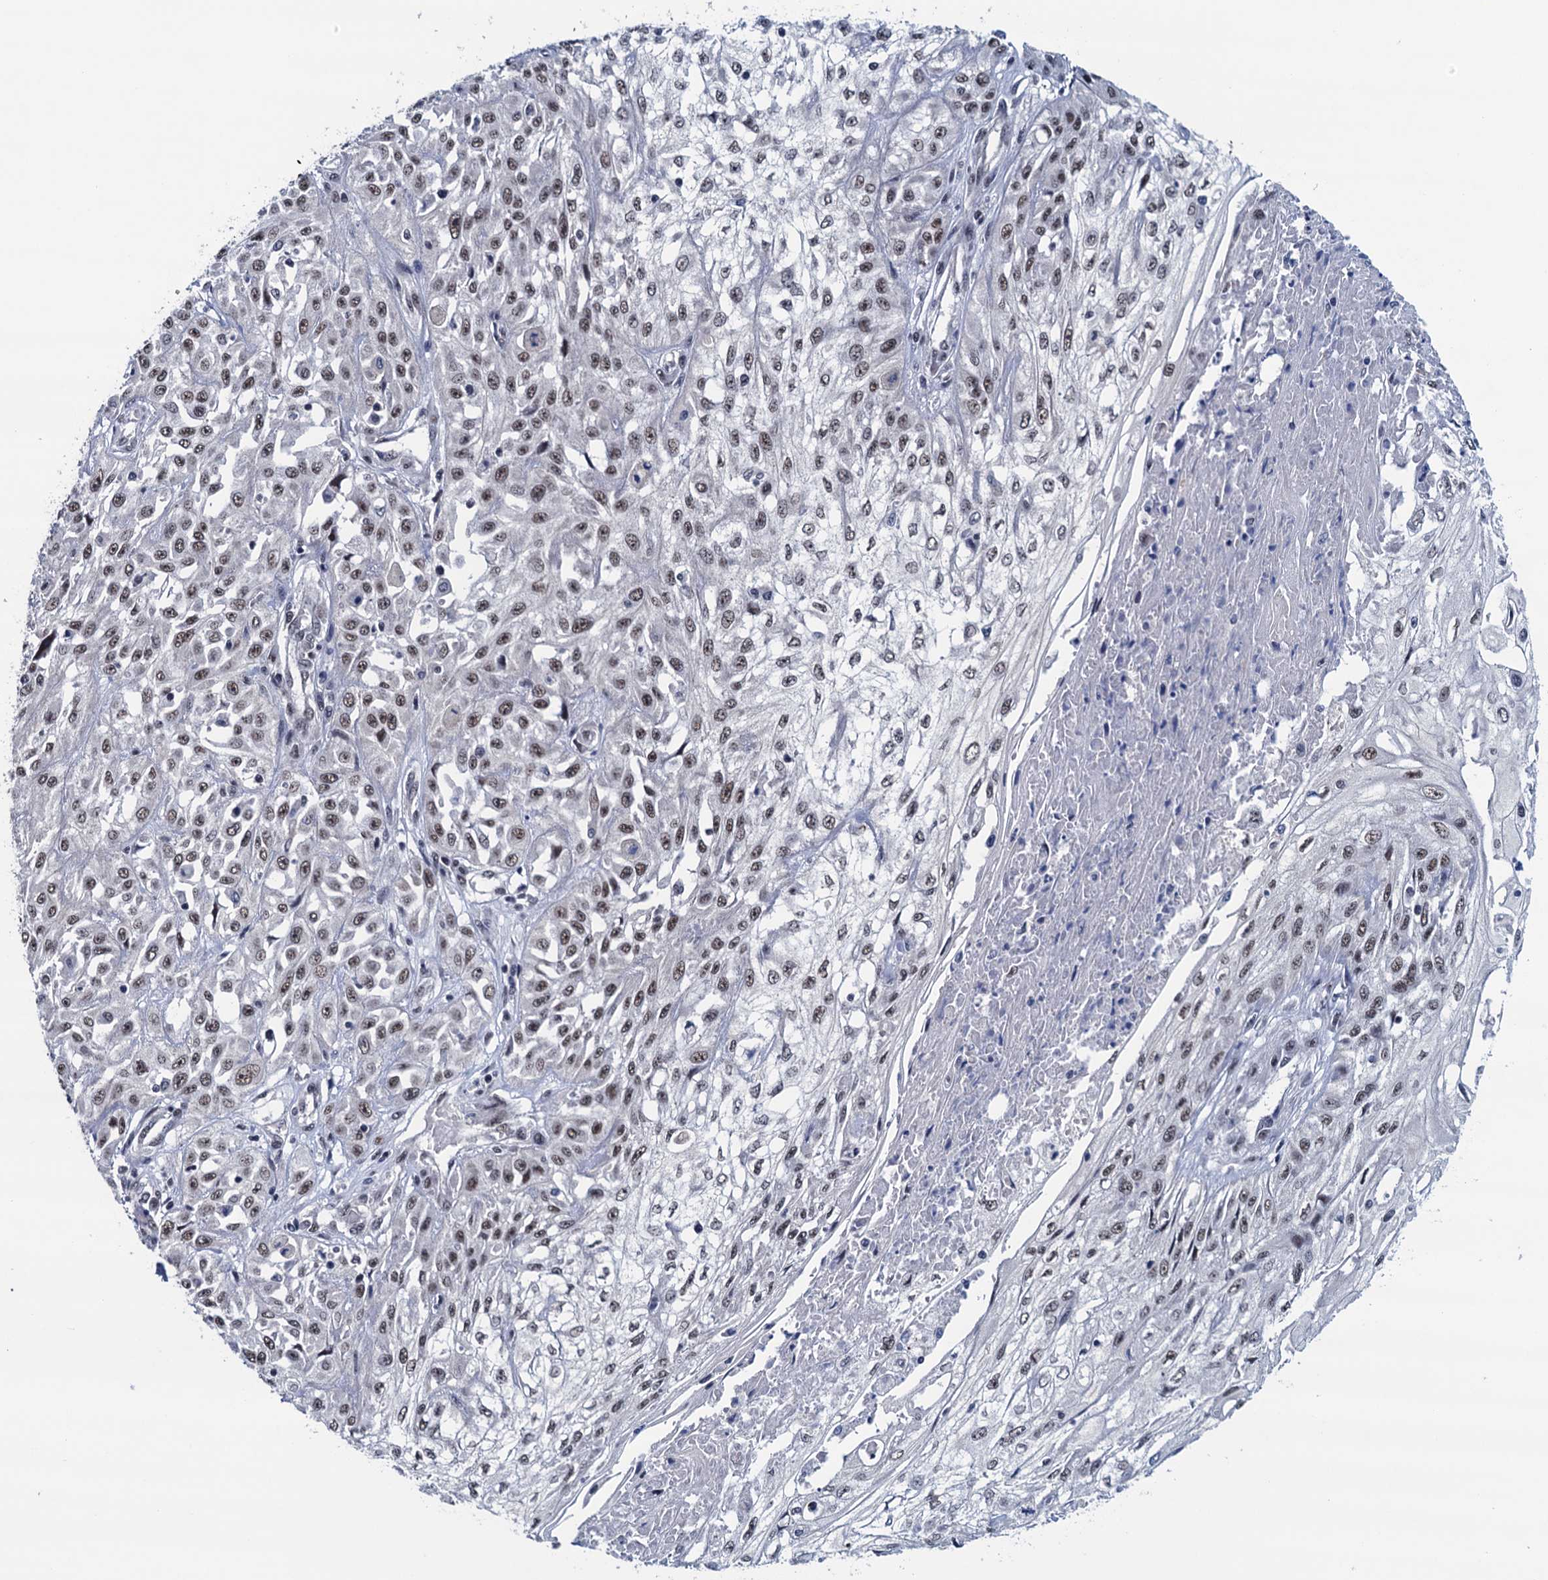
{"staining": {"intensity": "weak", "quantity": ">75%", "location": "nuclear"}, "tissue": "skin cancer", "cell_type": "Tumor cells", "image_type": "cancer", "snomed": [{"axis": "morphology", "description": "Squamous cell carcinoma, NOS"}, {"axis": "morphology", "description": "Squamous cell carcinoma, metastatic, NOS"}, {"axis": "topography", "description": "Skin"}, {"axis": "topography", "description": "Lymph node"}], "caption": "IHC of human skin metastatic squamous cell carcinoma displays low levels of weak nuclear positivity in about >75% of tumor cells. (DAB (3,3'-diaminobenzidine) = brown stain, brightfield microscopy at high magnification).", "gene": "FNBP4", "patient": {"sex": "male", "age": 75}}